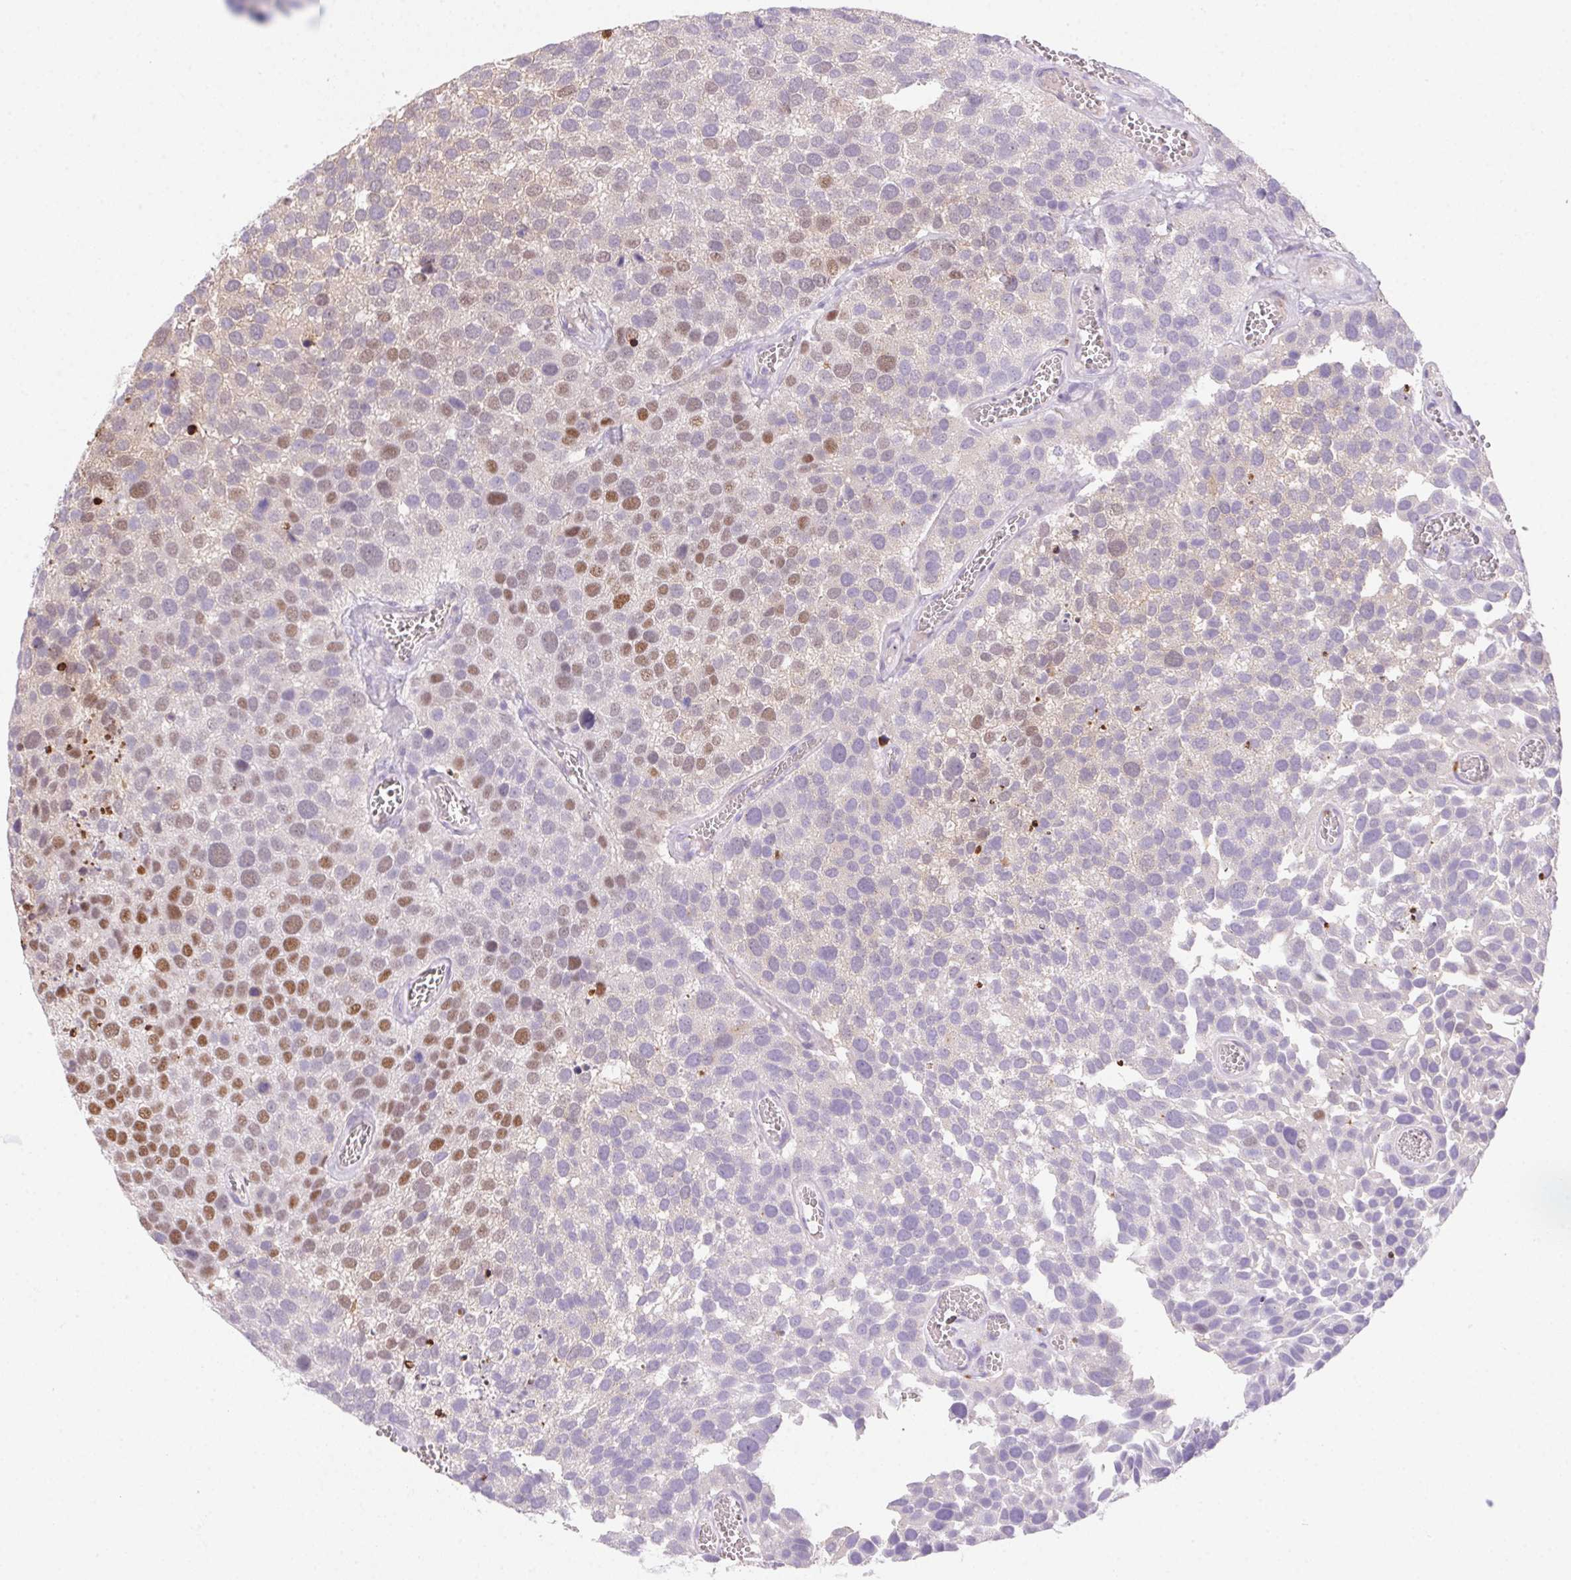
{"staining": {"intensity": "moderate", "quantity": "<25%", "location": "nuclear"}, "tissue": "urothelial cancer", "cell_type": "Tumor cells", "image_type": "cancer", "snomed": [{"axis": "morphology", "description": "Urothelial carcinoma, Low grade"}, {"axis": "topography", "description": "Urinary bladder"}], "caption": "IHC (DAB) staining of human low-grade urothelial carcinoma demonstrates moderate nuclear protein staining in about <25% of tumor cells. Using DAB (3,3'-diaminobenzidine) (brown) and hematoxylin (blue) stains, captured at high magnification using brightfield microscopy.", "gene": "SP9", "patient": {"sex": "female", "age": 69}}